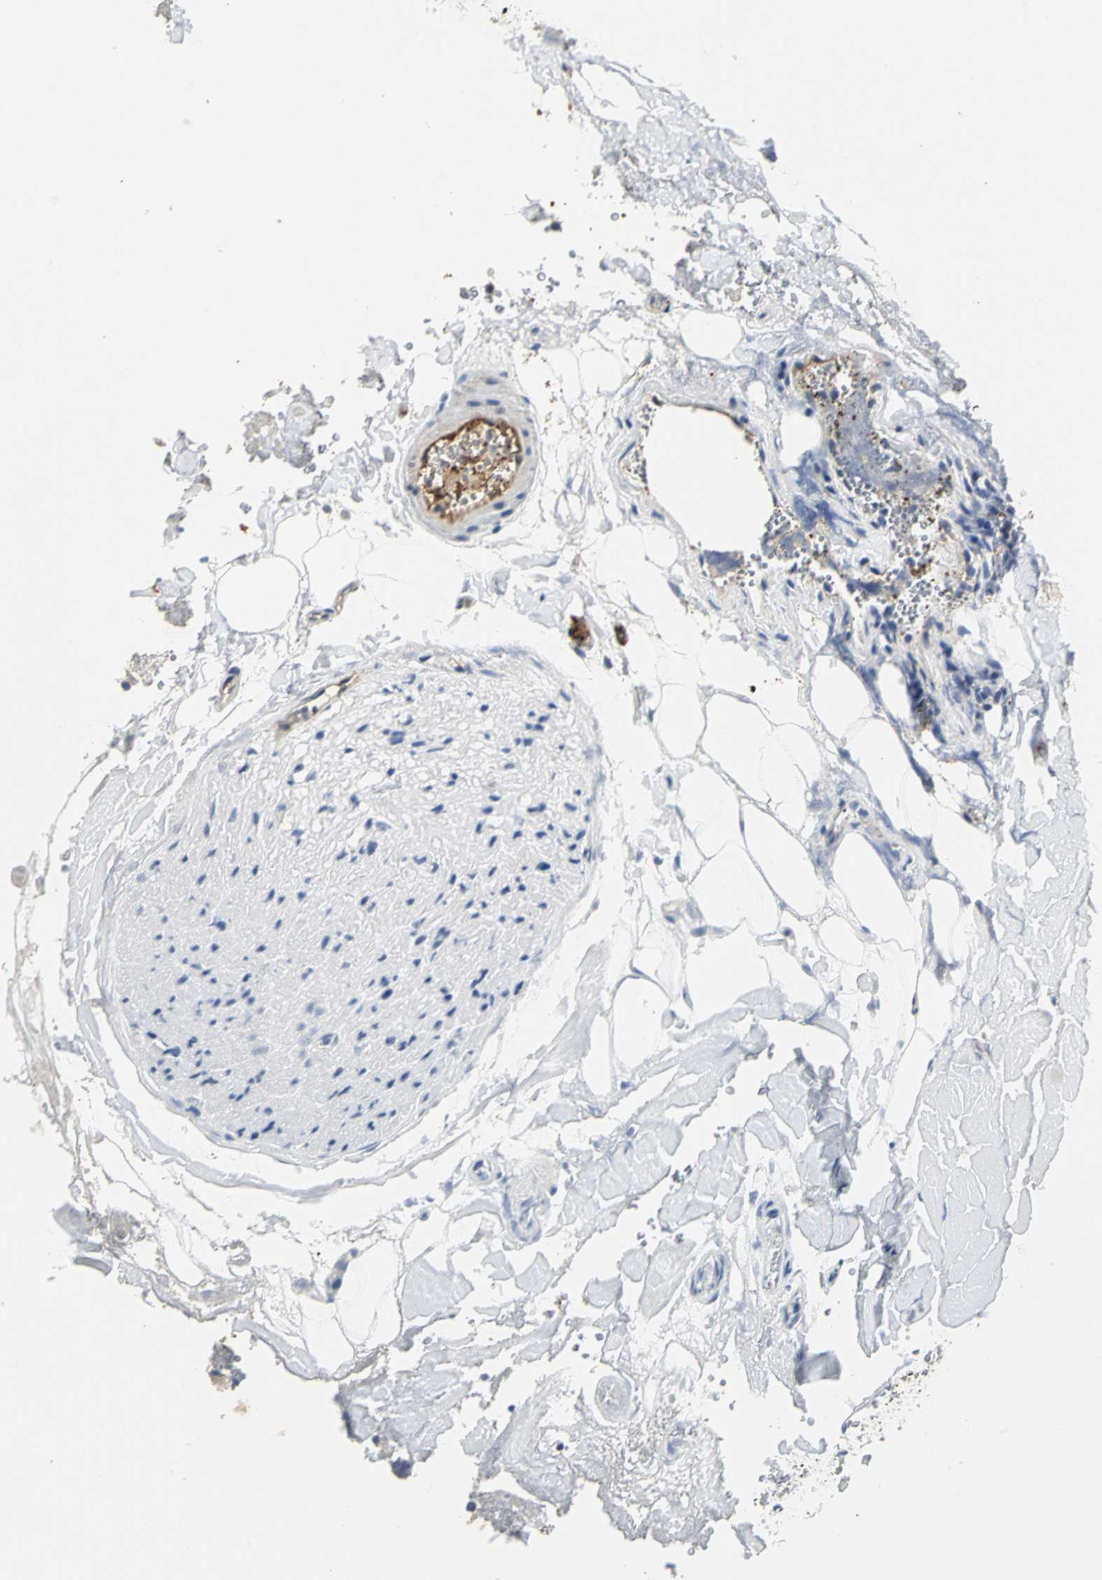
{"staining": {"intensity": "moderate", "quantity": "25%-75%", "location": "cytoplasmic/membranous"}, "tissue": "adipose tissue", "cell_type": "Adipocytes", "image_type": "normal", "snomed": [{"axis": "morphology", "description": "Normal tissue, NOS"}, {"axis": "morphology", "description": "Cholangiocarcinoma"}, {"axis": "topography", "description": "Liver"}, {"axis": "topography", "description": "Peripheral nerve tissue"}], "caption": "A histopathology image of human adipose tissue stained for a protein exhibits moderate cytoplasmic/membranous brown staining in adipocytes.", "gene": "CHRNB1", "patient": {"sex": "male", "age": 50}}